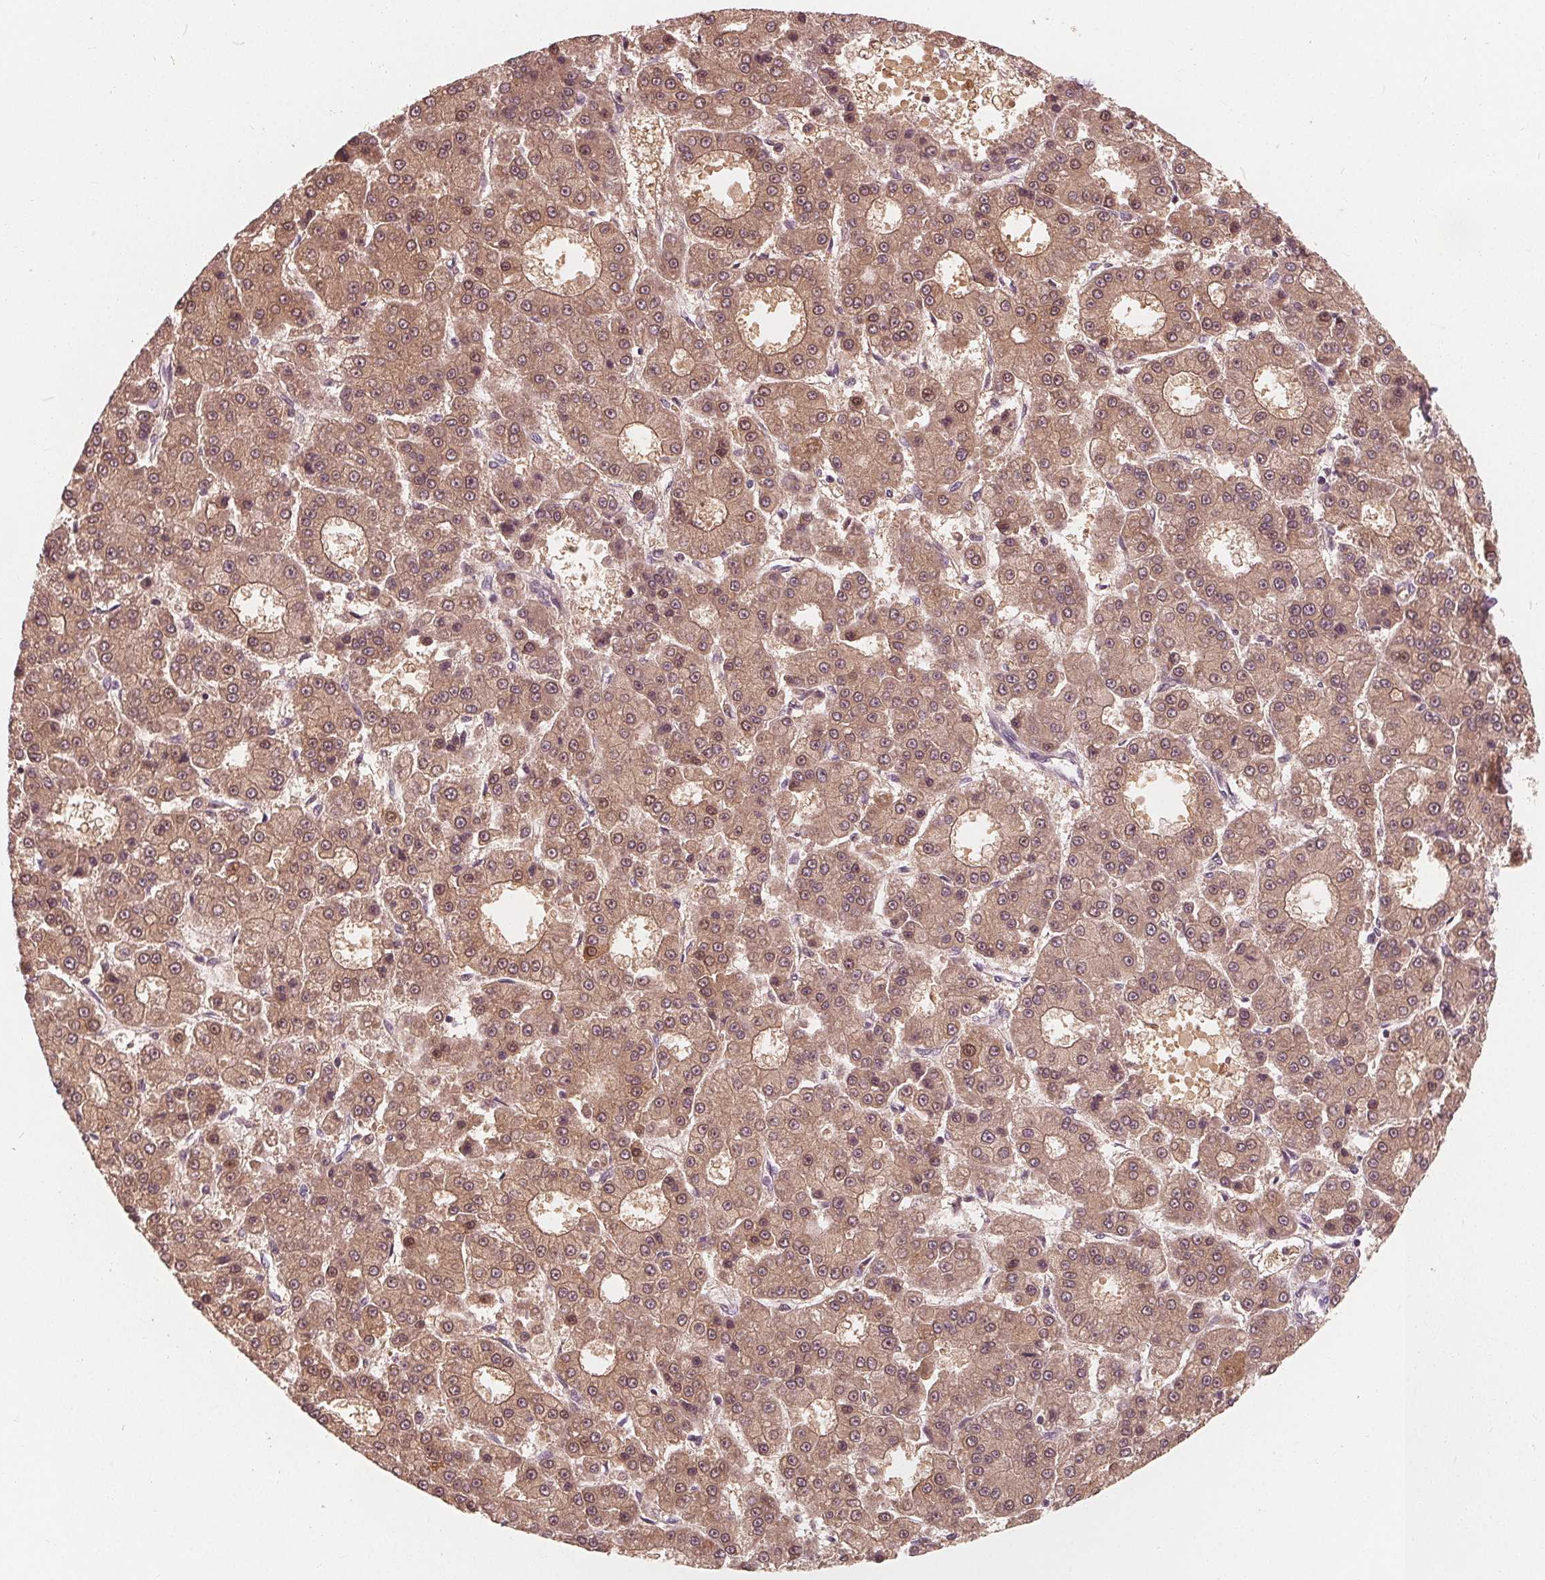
{"staining": {"intensity": "moderate", "quantity": ">75%", "location": "cytoplasmic/membranous,nuclear"}, "tissue": "liver cancer", "cell_type": "Tumor cells", "image_type": "cancer", "snomed": [{"axis": "morphology", "description": "Carcinoma, Hepatocellular, NOS"}, {"axis": "topography", "description": "Liver"}], "caption": "An immunohistochemistry (IHC) image of neoplastic tissue is shown. Protein staining in brown labels moderate cytoplasmic/membranous and nuclear positivity in liver cancer (hepatocellular carcinoma) within tumor cells. (Brightfield microscopy of DAB IHC at high magnification).", "gene": "SAT2", "patient": {"sex": "male", "age": 70}}